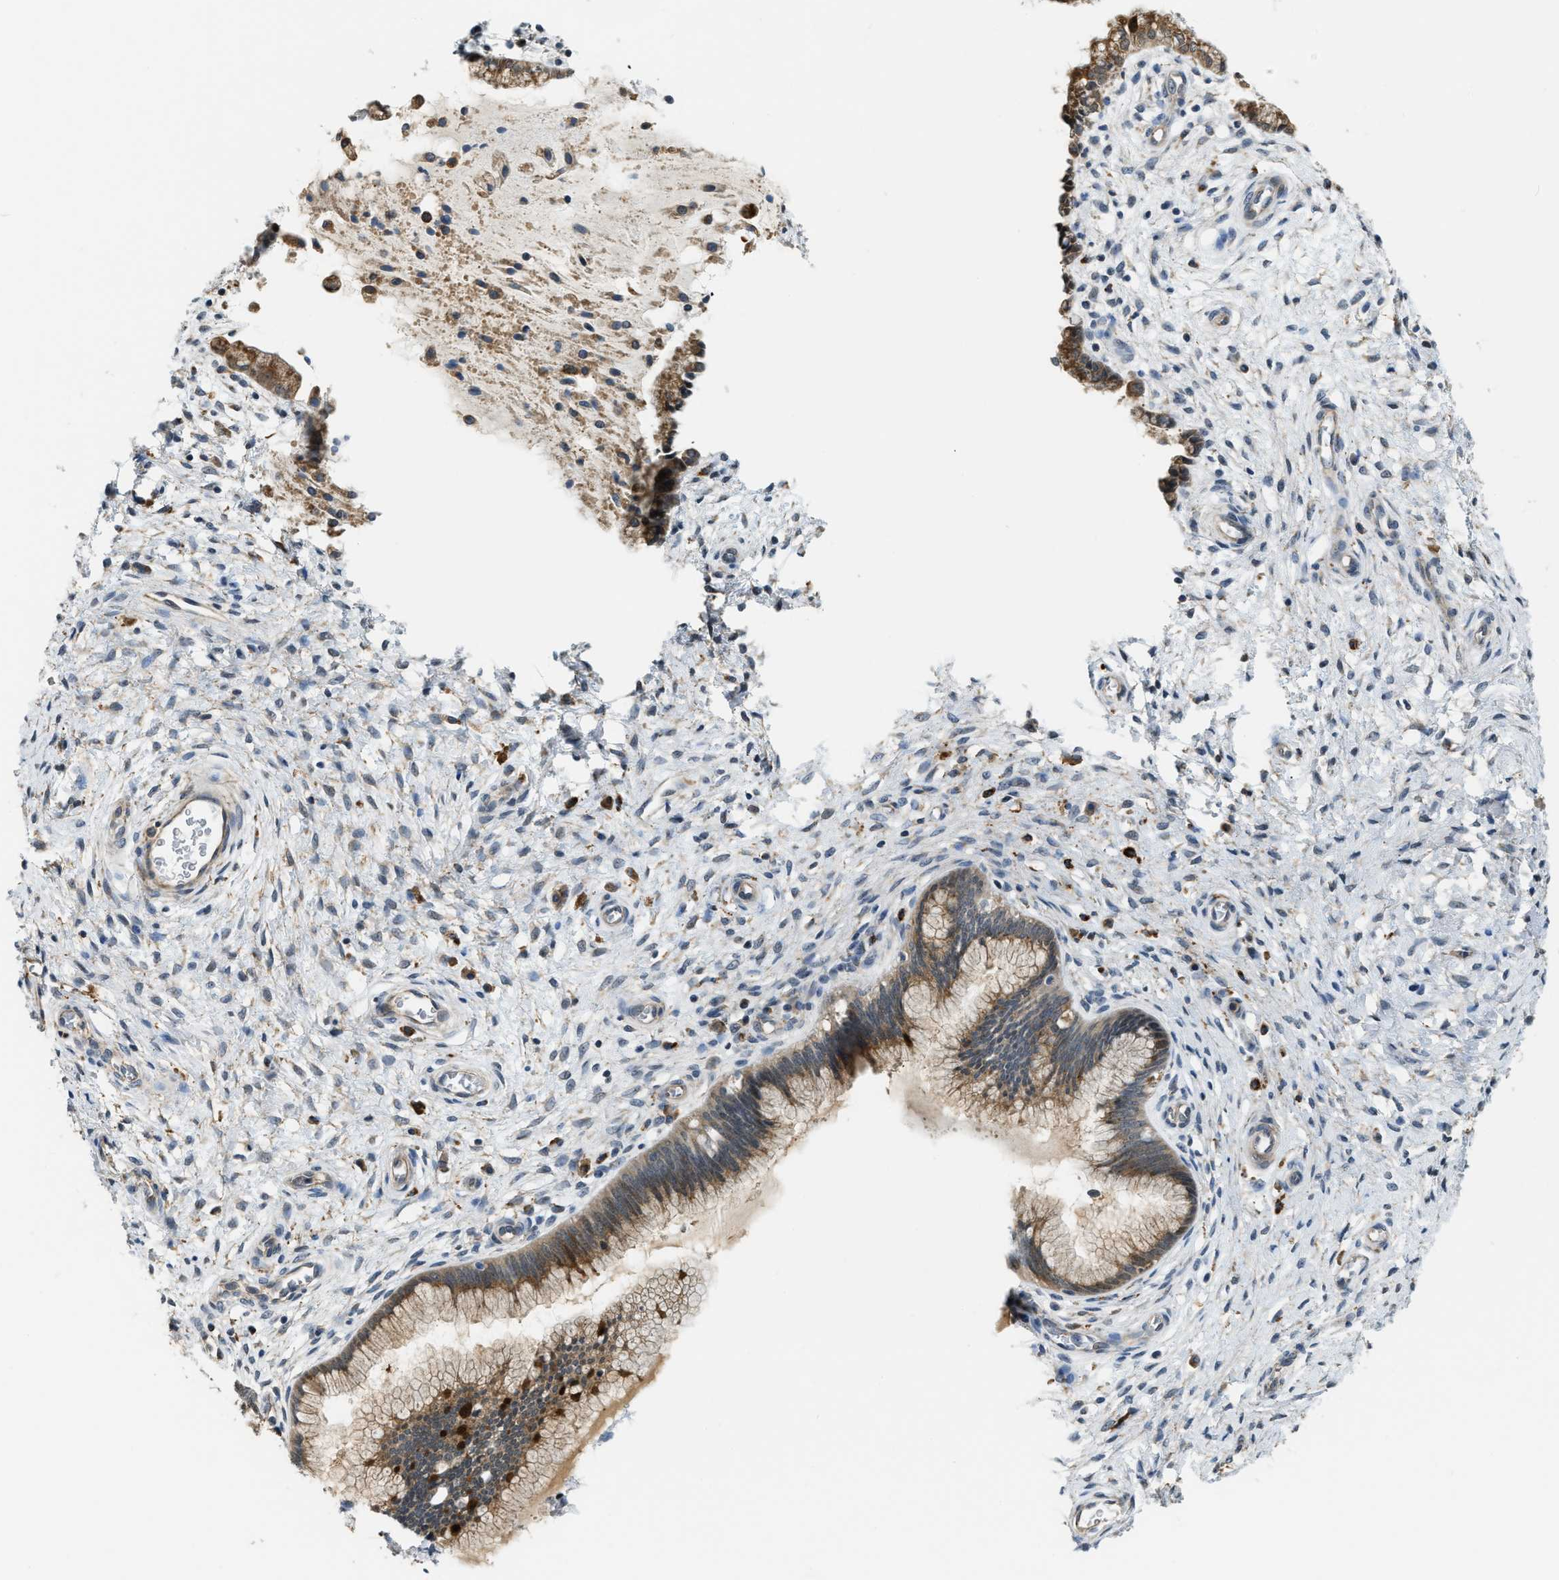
{"staining": {"intensity": "moderate", "quantity": ">75%", "location": "cytoplasmic/membranous"}, "tissue": "cervix", "cell_type": "Glandular cells", "image_type": "normal", "snomed": [{"axis": "morphology", "description": "Normal tissue, NOS"}, {"axis": "topography", "description": "Cervix"}], "caption": "High-power microscopy captured an immunohistochemistry micrograph of normal cervix, revealing moderate cytoplasmic/membranous positivity in approximately >75% of glandular cells. The protein of interest is stained brown, and the nuclei are stained in blue (DAB IHC with brightfield microscopy, high magnification).", "gene": "STARD3NL", "patient": {"sex": "female", "age": 55}}